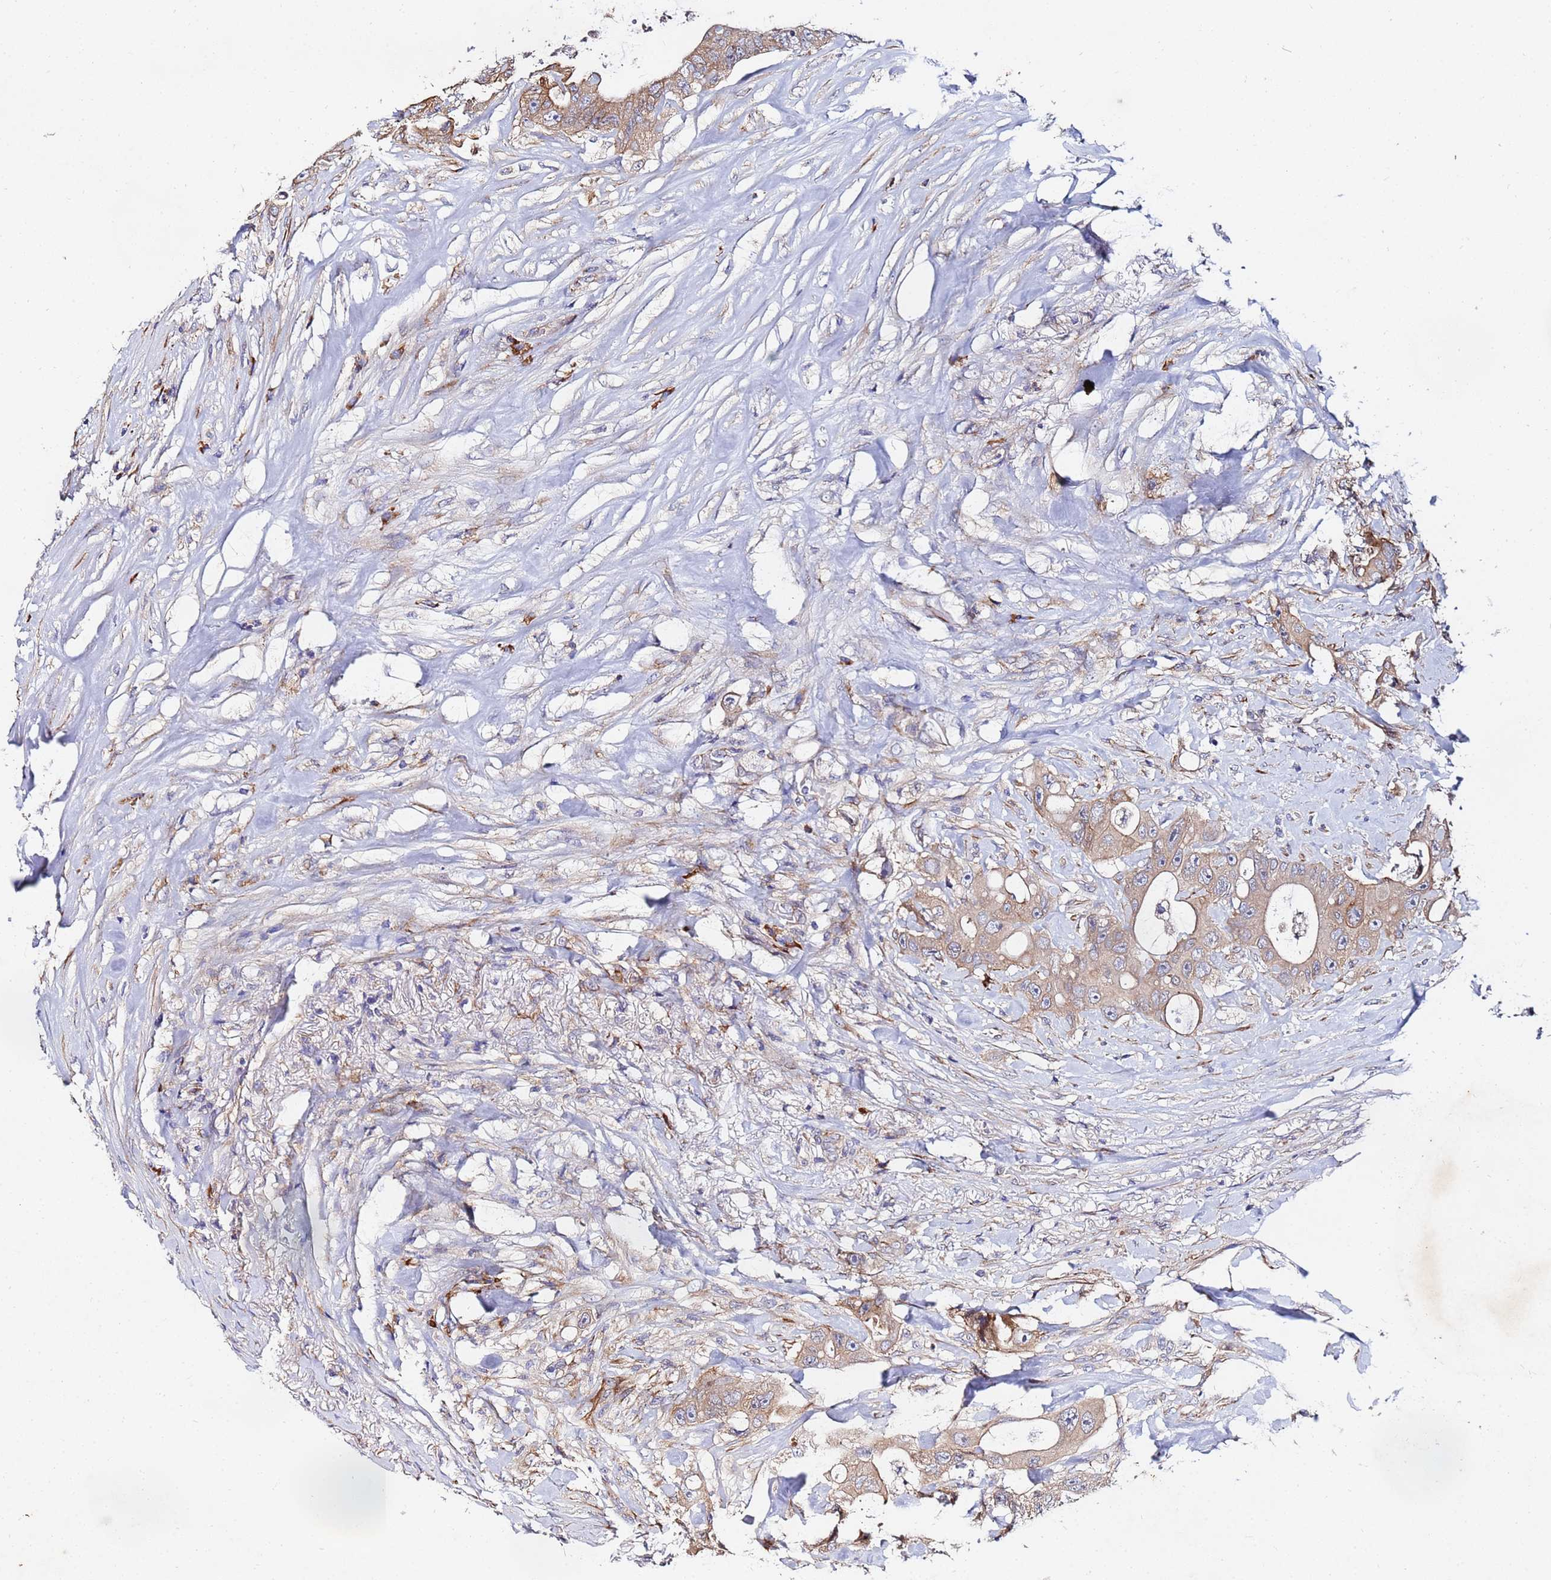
{"staining": {"intensity": "weak", "quantity": ">75%", "location": "cytoplasmic/membranous"}, "tissue": "colorectal cancer", "cell_type": "Tumor cells", "image_type": "cancer", "snomed": [{"axis": "morphology", "description": "Adenocarcinoma, NOS"}, {"axis": "topography", "description": "Colon"}], "caption": "Colorectal adenocarcinoma was stained to show a protein in brown. There is low levels of weak cytoplasmic/membranous expression in about >75% of tumor cells.", "gene": "POM121", "patient": {"sex": "female", "age": 46}}